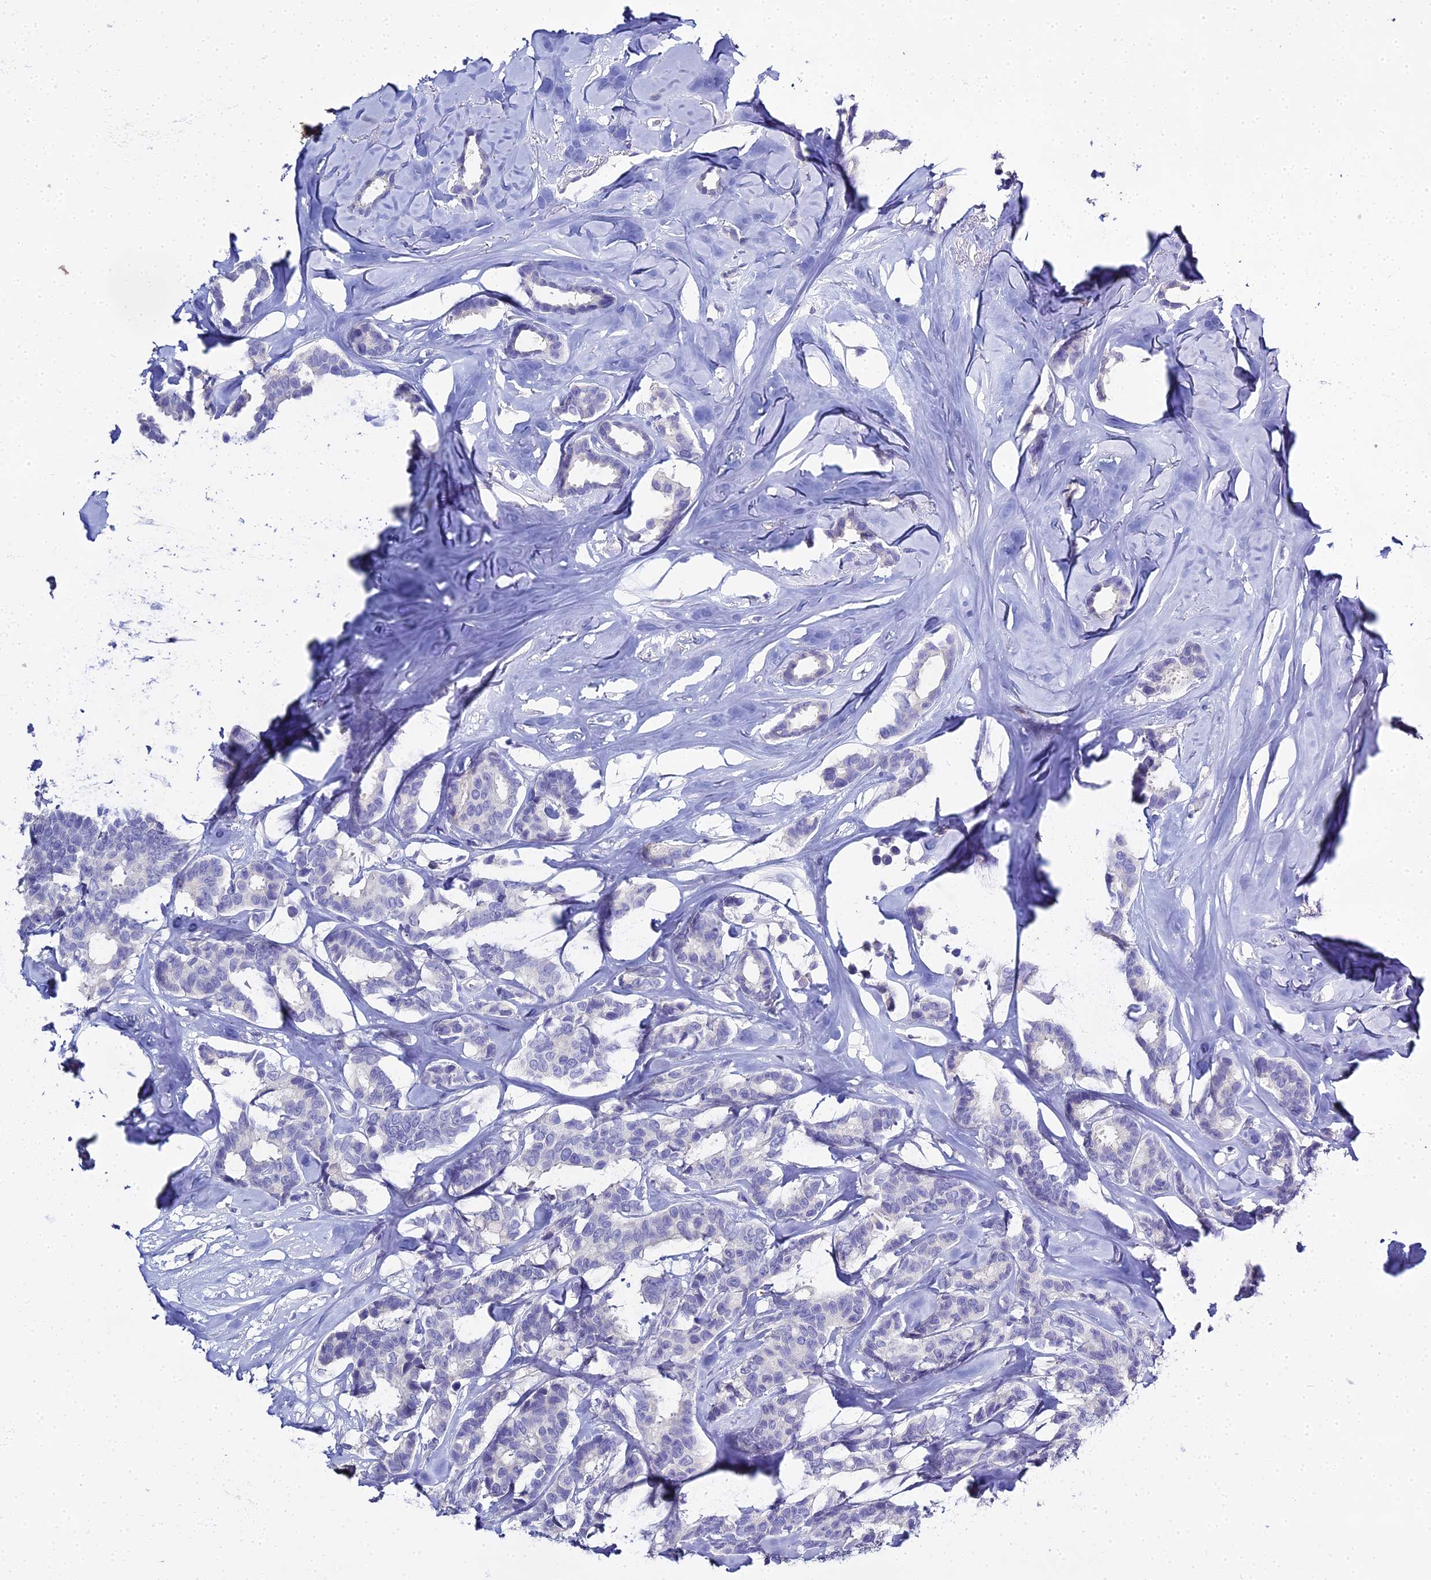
{"staining": {"intensity": "strong", "quantity": "<25%", "location": "cytoplasmic/membranous"}, "tissue": "breast cancer", "cell_type": "Tumor cells", "image_type": "cancer", "snomed": [{"axis": "morphology", "description": "Duct carcinoma"}, {"axis": "topography", "description": "Breast"}], "caption": "Protein expression analysis of human breast intraductal carcinoma reveals strong cytoplasmic/membranous positivity in about <25% of tumor cells. (brown staining indicates protein expression, while blue staining denotes nuclei).", "gene": "S100A7", "patient": {"sex": "female", "age": 87}}